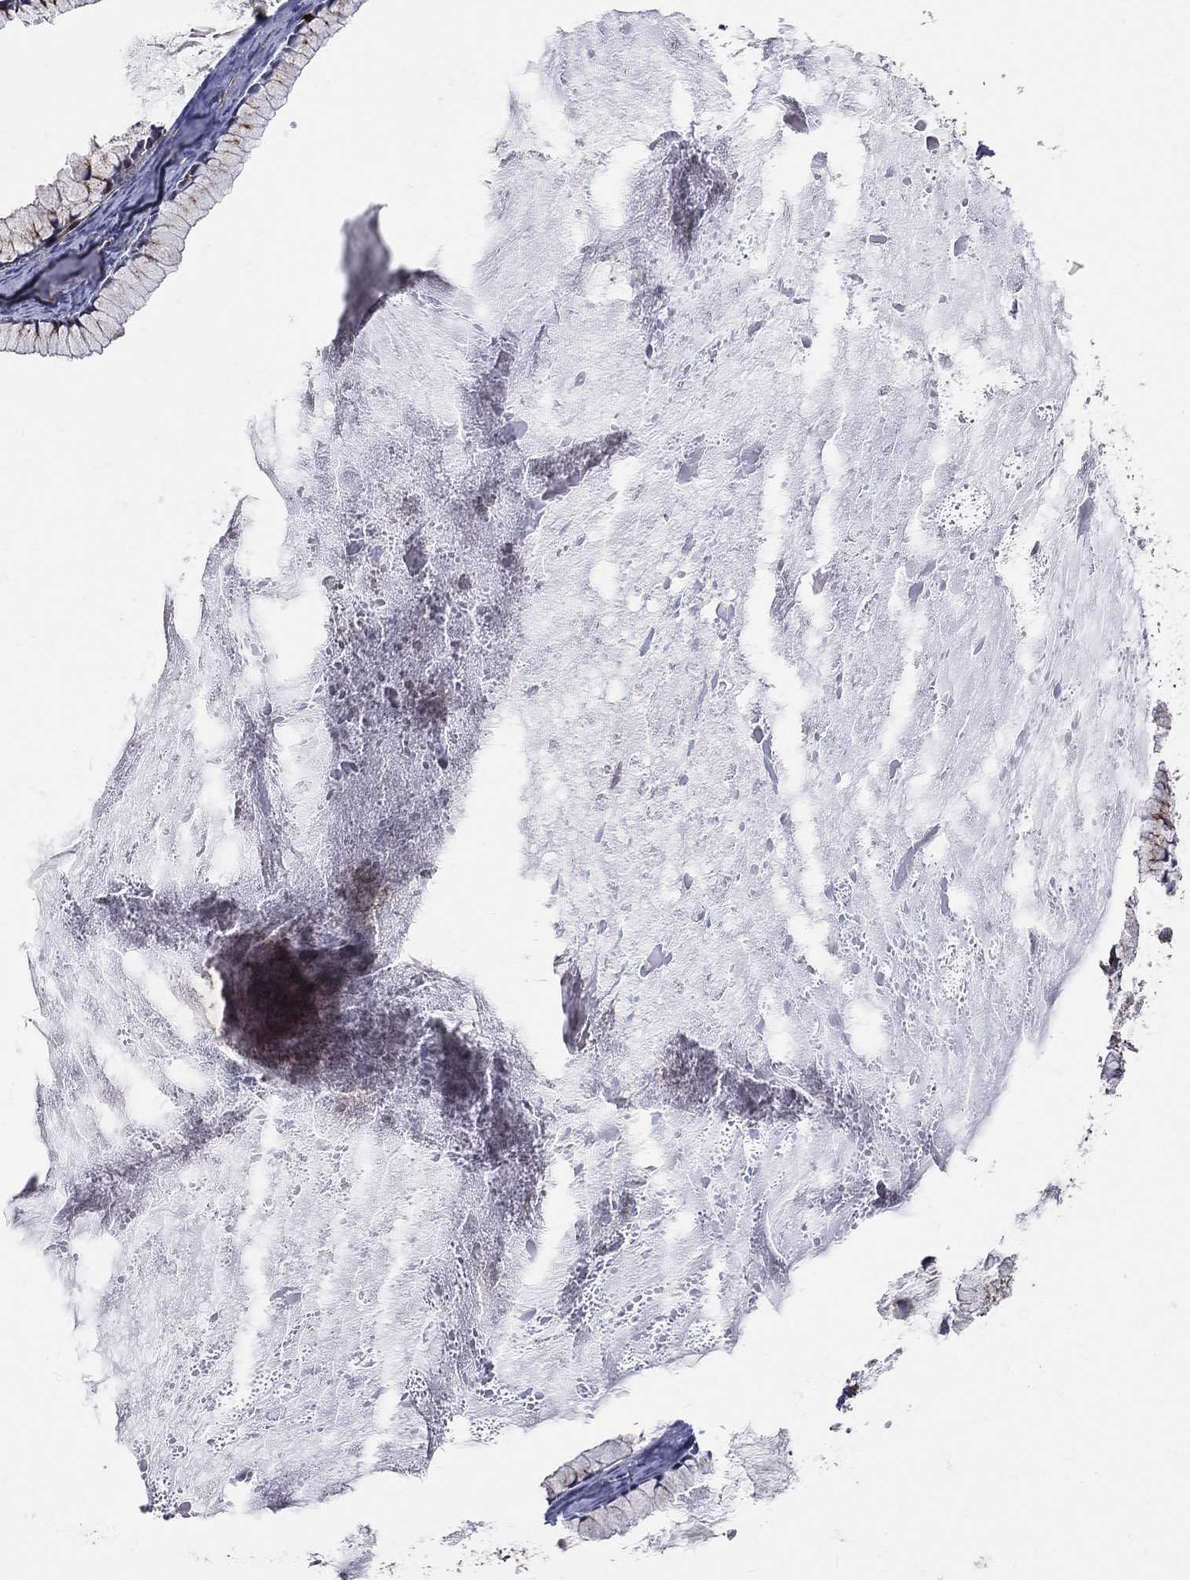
{"staining": {"intensity": "negative", "quantity": "none", "location": "none"}, "tissue": "ovarian cancer", "cell_type": "Tumor cells", "image_type": "cancer", "snomed": [{"axis": "morphology", "description": "Cystadenocarcinoma, mucinous, NOS"}, {"axis": "topography", "description": "Ovary"}], "caption": "DAB immunohistochemical staining of ovarian cancer (mucinous cystadenocarcinoma) reveals no significant positivity in tumor cells. (Stains: DAB IHC with hematoxylin counter stain, Microscopy: brightfield microscopy at high magnification).", "gene": "ENTPD1", "patient": {"sex": "female", "age": 41}}